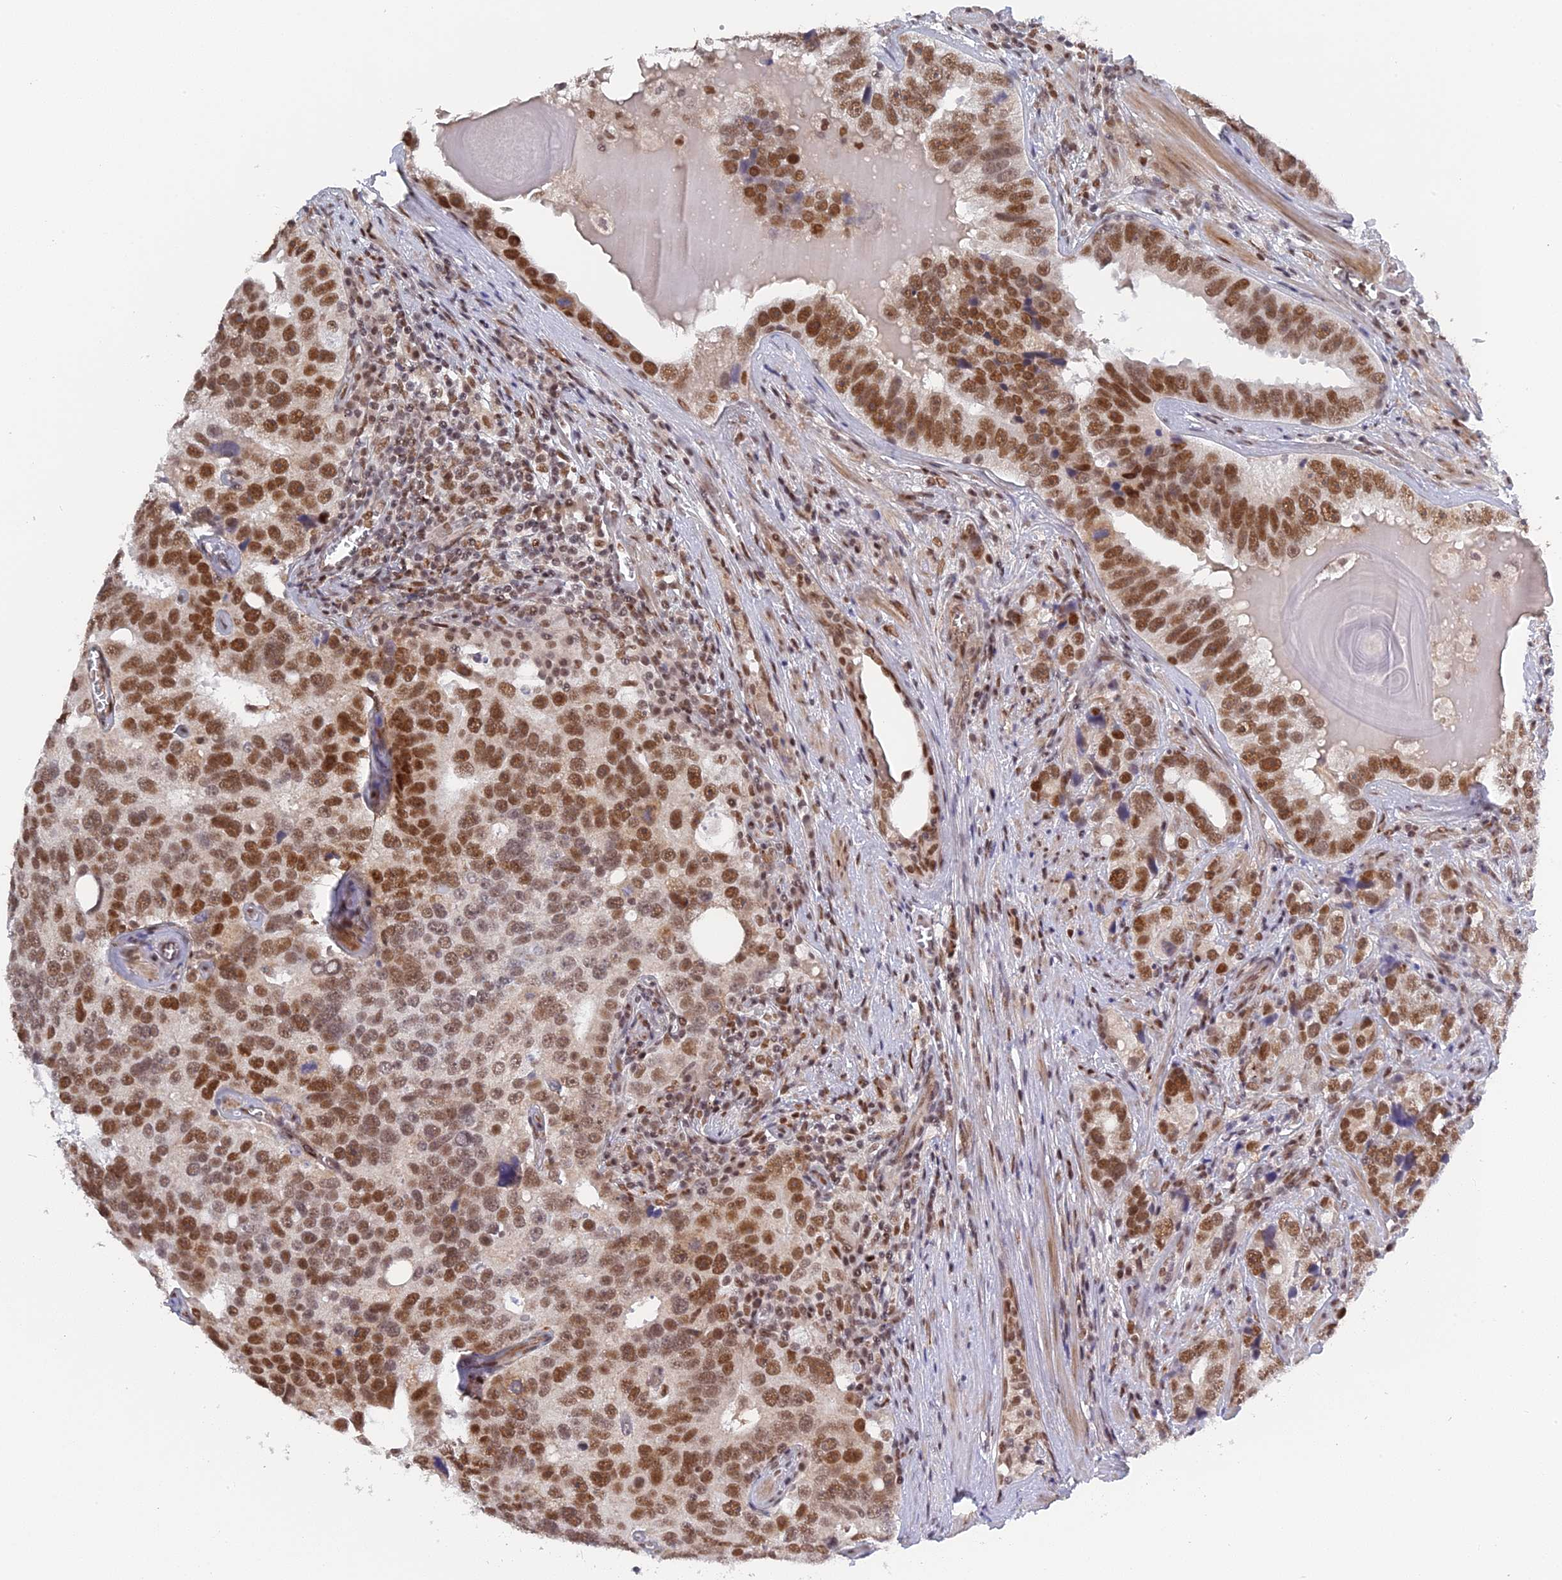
{"staining": {"intensity": "strong", "quantity": ">75%", "location": "nuclear"}, "tissue": "prostate cancer", "cell_type": "Tumor cells", "image_type": "cancer", "snomed": [{"axis": "morphology", "description": "Adenocarcinoma, High grade"}, {"axis": "topography", "description": "Prostate"}], "caption": "Human prostate cancer stained with a protein marker reveals strong staining in tumor cells.", "gene": "CCDC85A", "patient": {"sex": "male", "age": 71}}